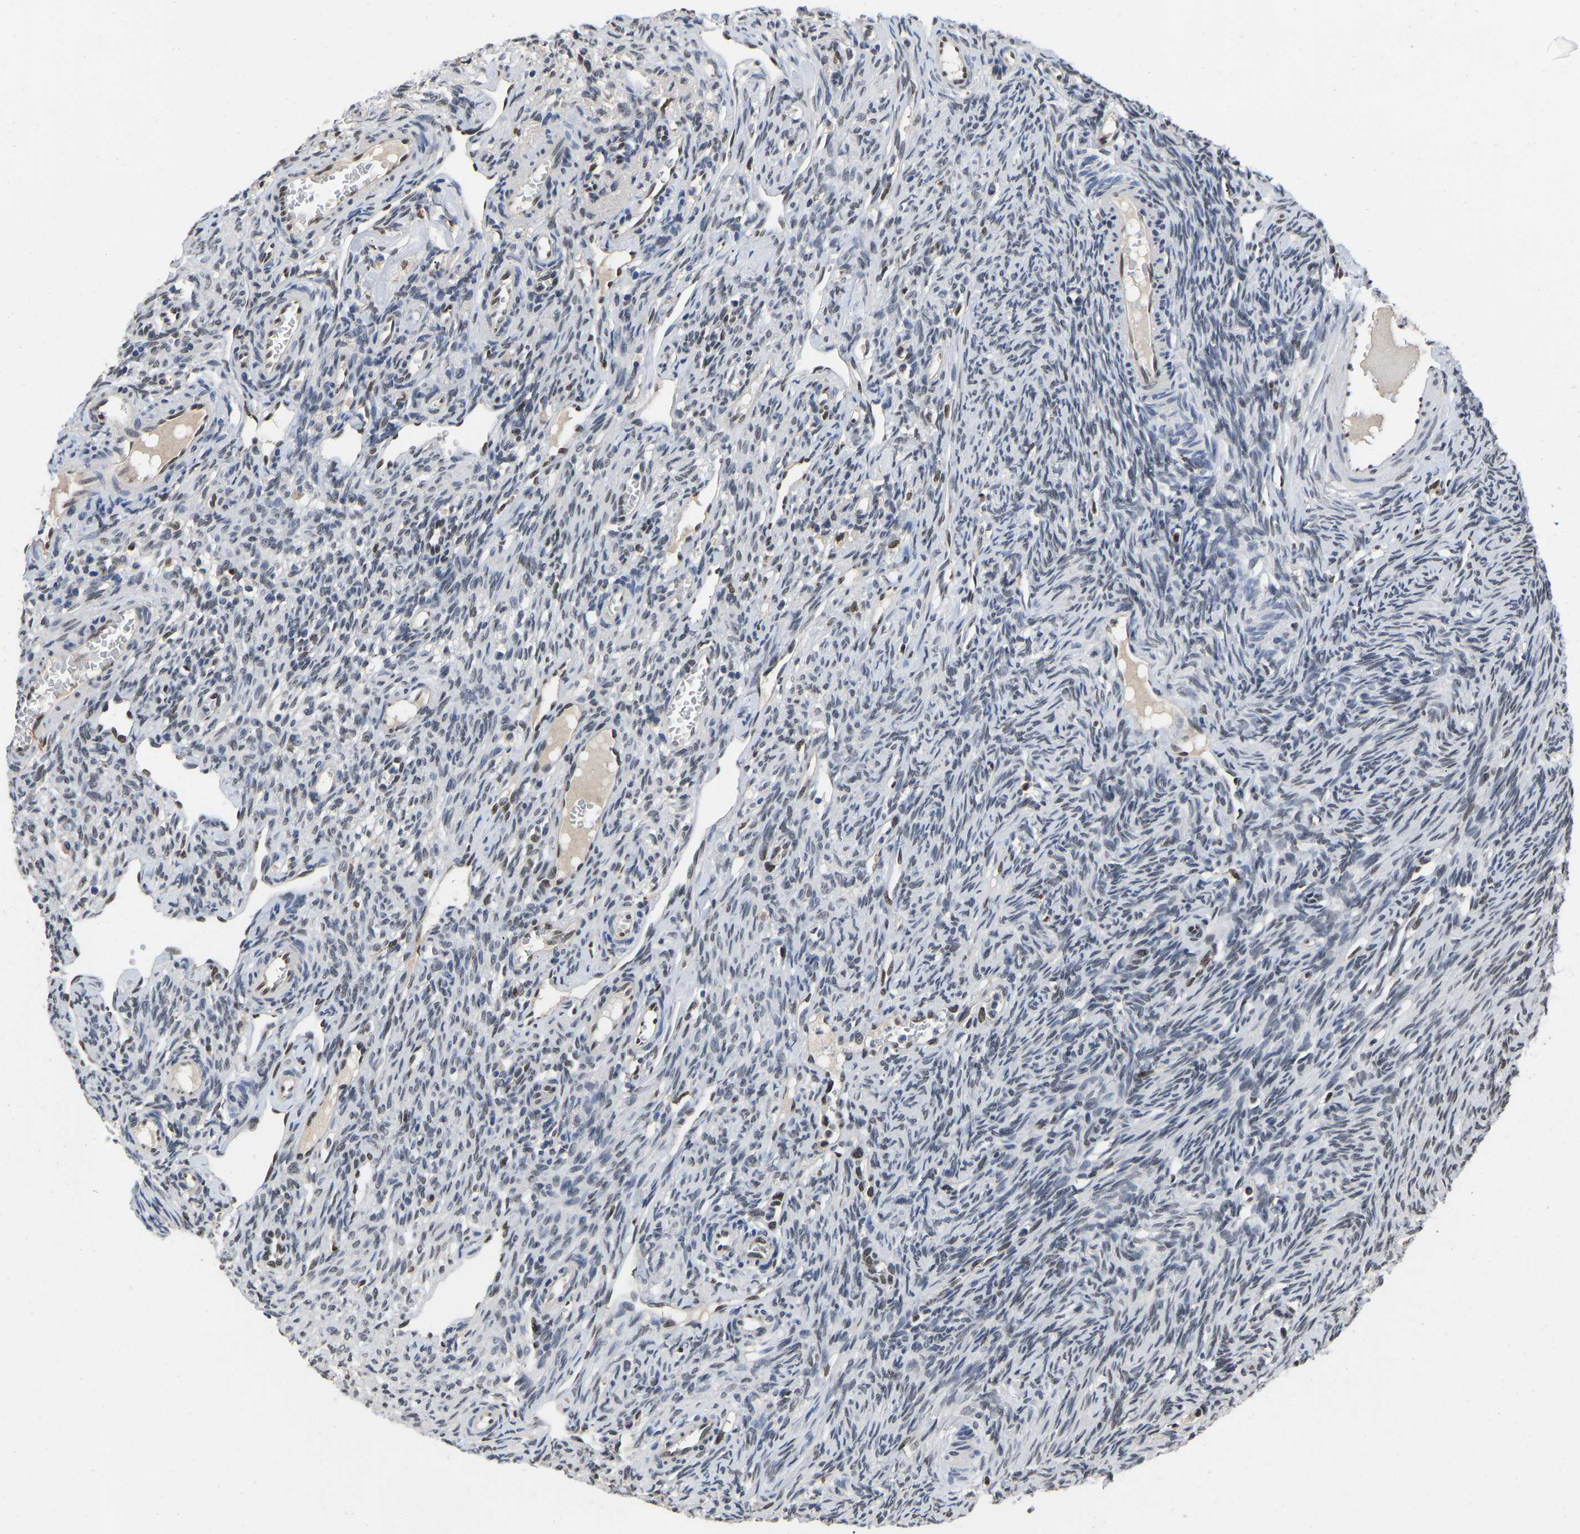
{"staining": {"intensity": "weak", "quantity": ">75%", "location": "cytoplasmic/membranous"}, "tissue": "ovary", "cell_type": "Follicle cells", "image_type": "normal", "snomed": [{"axis": "morphology", "description": "Normal tissue, NOS"}, {"axis": "topography", "description": "Ovary"}], "caption": "This image shows immunohistochemistry (IHC) staining of normal human ovary, with low weak cytoplasmic/membranous expression in approximately >75% of follicle cells.", "gene": "QKI", "patient": {"sex": "female", "age": 33}}